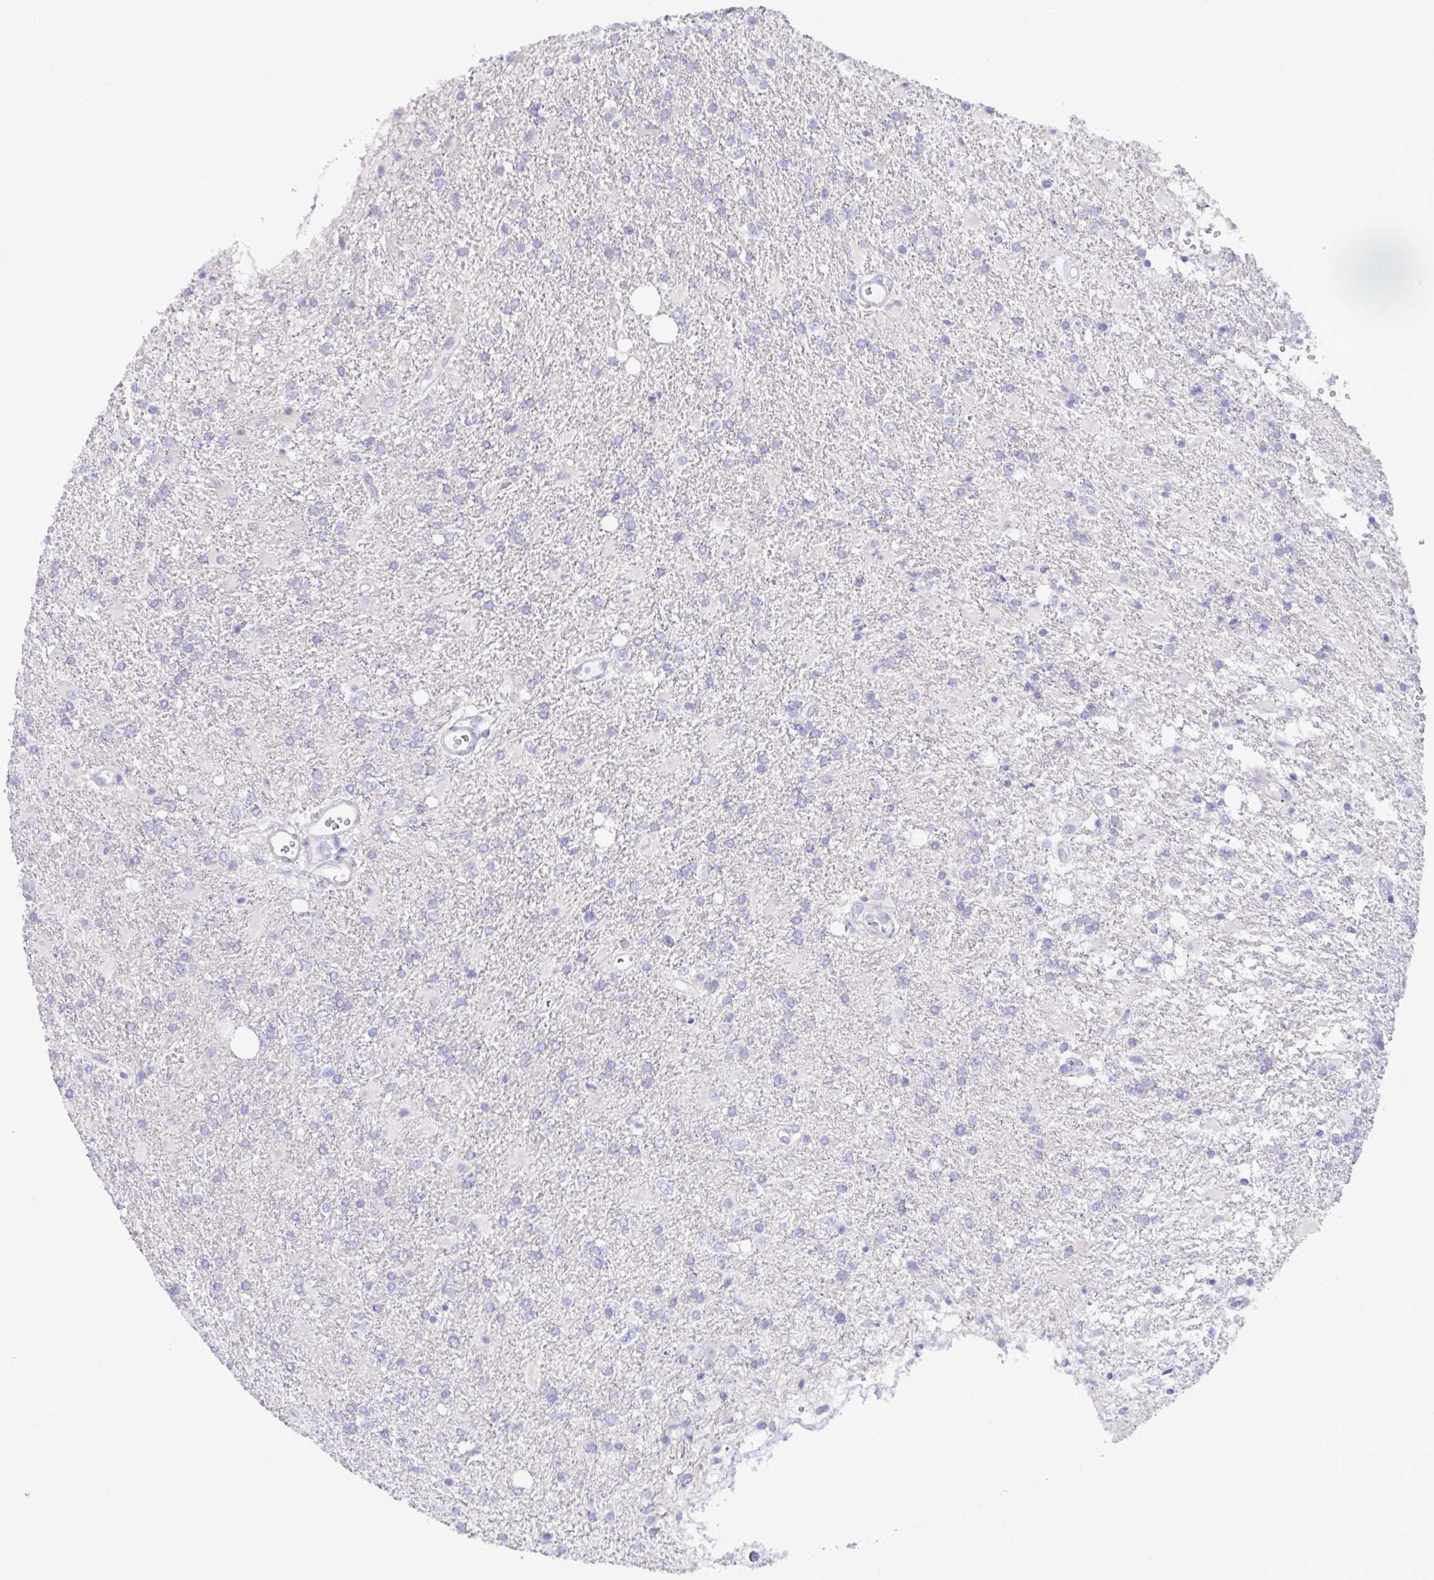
{"staining": {"intensity": "negative", "quantity": "none", "location": "none"}, "tissue": "glioma", "cell_type": "Tumor cells", "image_type": "cancer", "snomed": [{"axis": "morphology", "description": "Glioma, malignant, High grade"}, {"axis": "topography", "description": "Brain"}], "caption": "A high-resolution image shows IHC staining of glioma, which reveals no significant expression in tumor cells.", "gene": "MED11", "patient": {"sex": "male", "age": 56}}